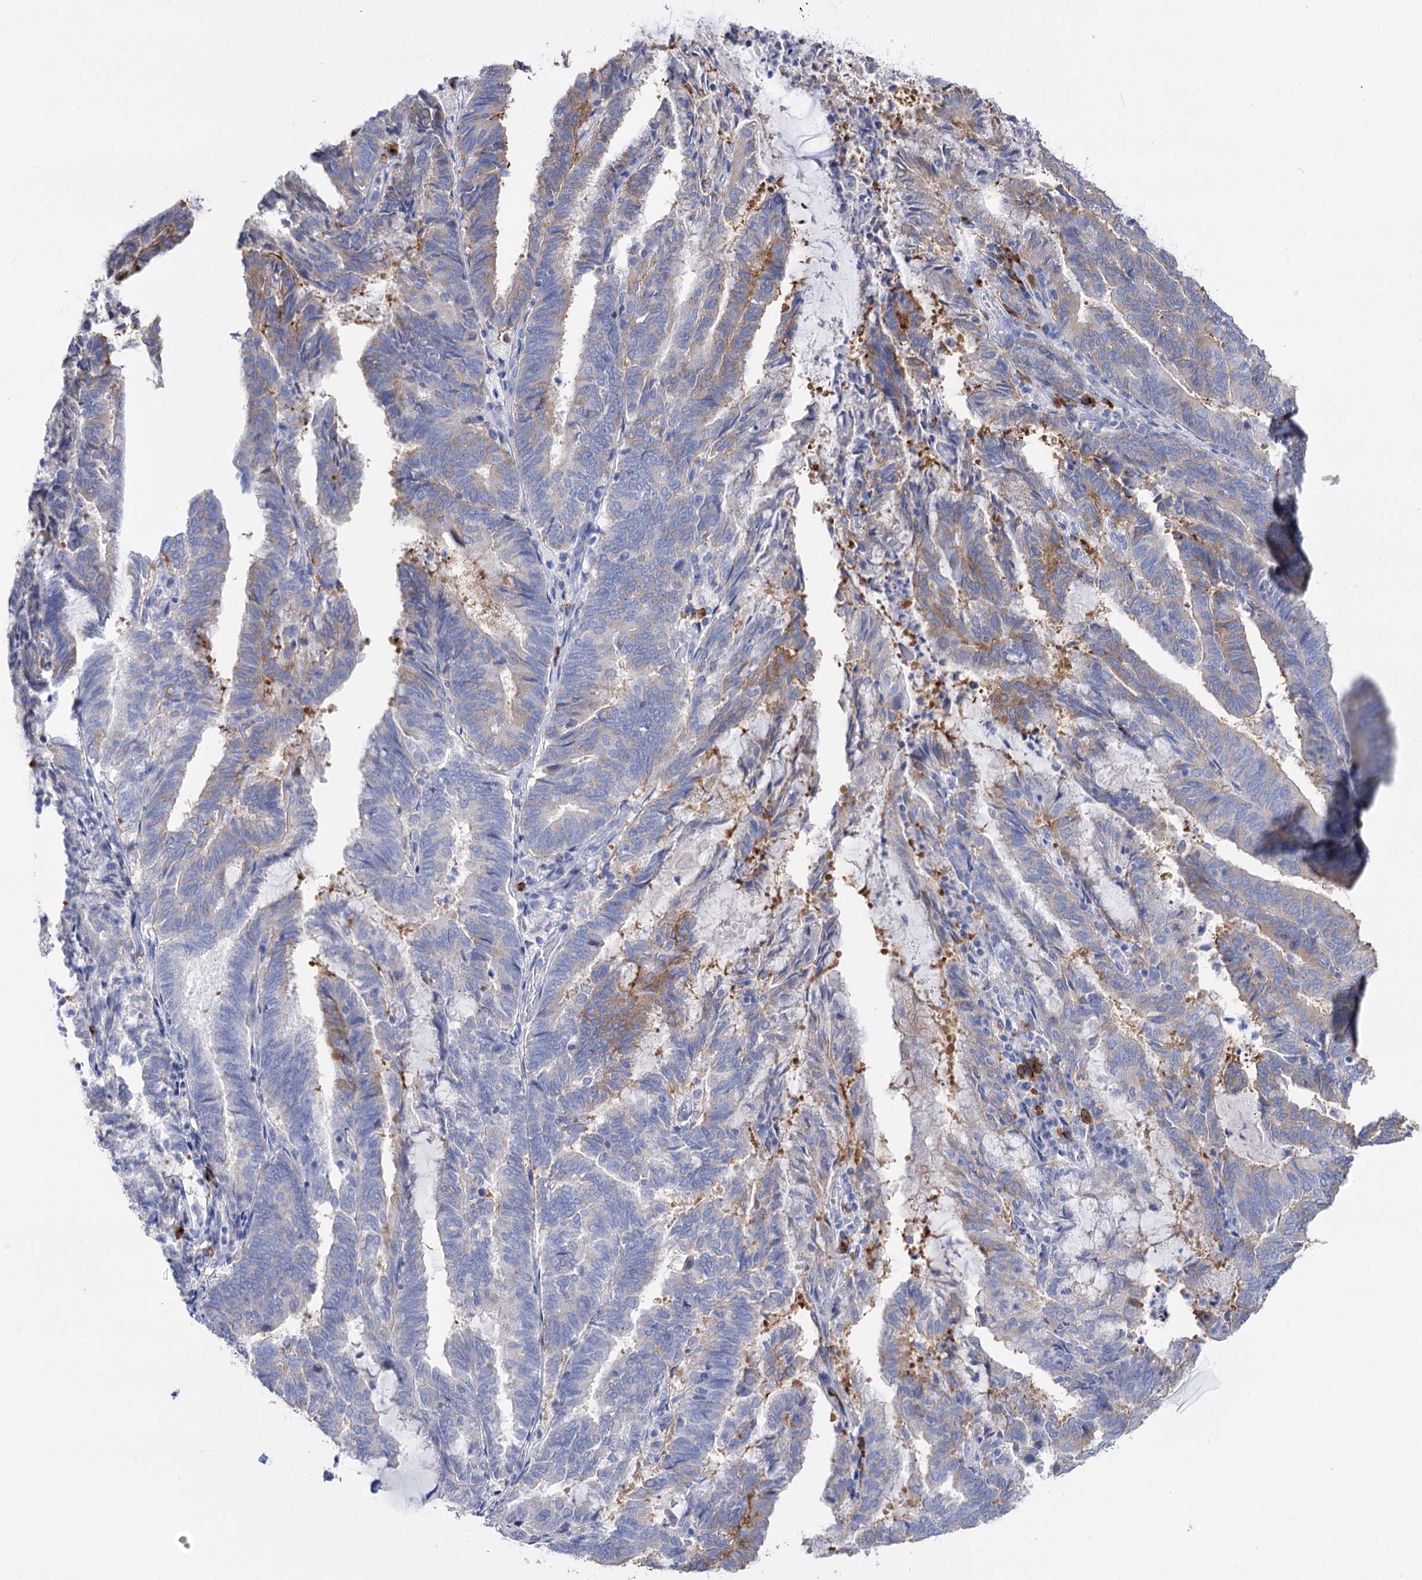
{"staining": {"intensity": "moderate", "quantity": "<25%", "location": "cytoplasmic/membranous"}, "tissue": "endometrial cancer", "cell_type": "Tumor cells", "image_type": "cancer", "snomed": [{"axis": "morphology", "description": "Adenocarcinoma, NOS"}, {"axis": "topography", "description": "Endometrium"}], "caption": "Endometrial cancer (adenocarcinoma) was stained to show a protein in brown. There is low levels of moderate cytoplasmic/membranous expression in about <25% of tumor cells.", "gene": "BBS4", "patient": {"sex": "female", "age": 80}}